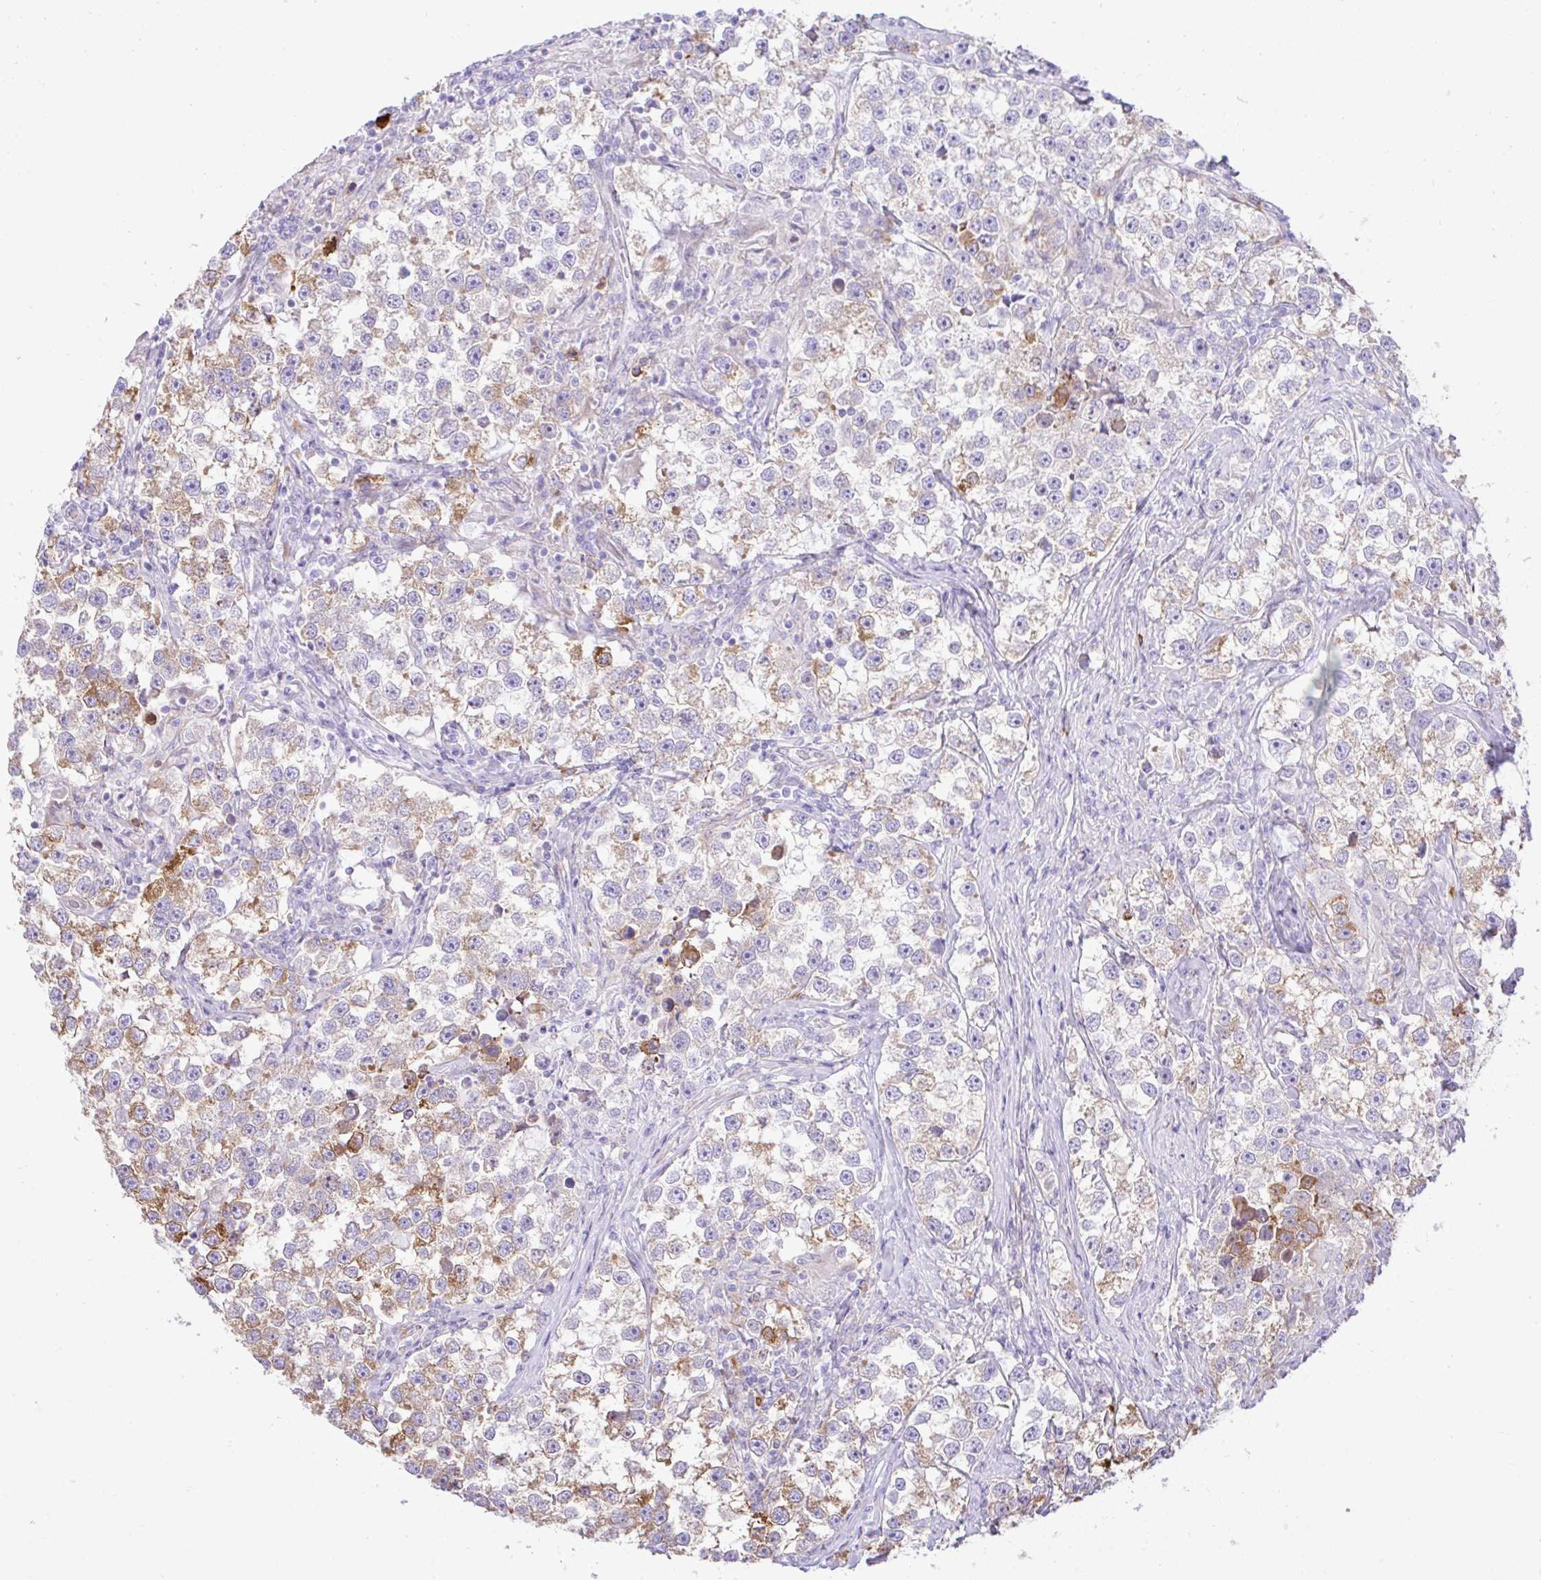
{"staining": {"intensity": "moderate", "quantity": "<25%", "location": "cytoplasmic/membranous"}, "tissue": "testis cancer", "cell_type": "Tumor cells", "image_type": "cancer", "snomed": [{"axis": "morphology", "description": "Seminoma, NOS"}, {"axis": "topography", "description": "Testis"}], "caption": "Tumor cells reveal moderate cytoplasmic/membranous positivity in approximately <25% of cells in testis cancer.", "gene": "EEF1A2", "patient": {"sex": "male", "age": 46}}